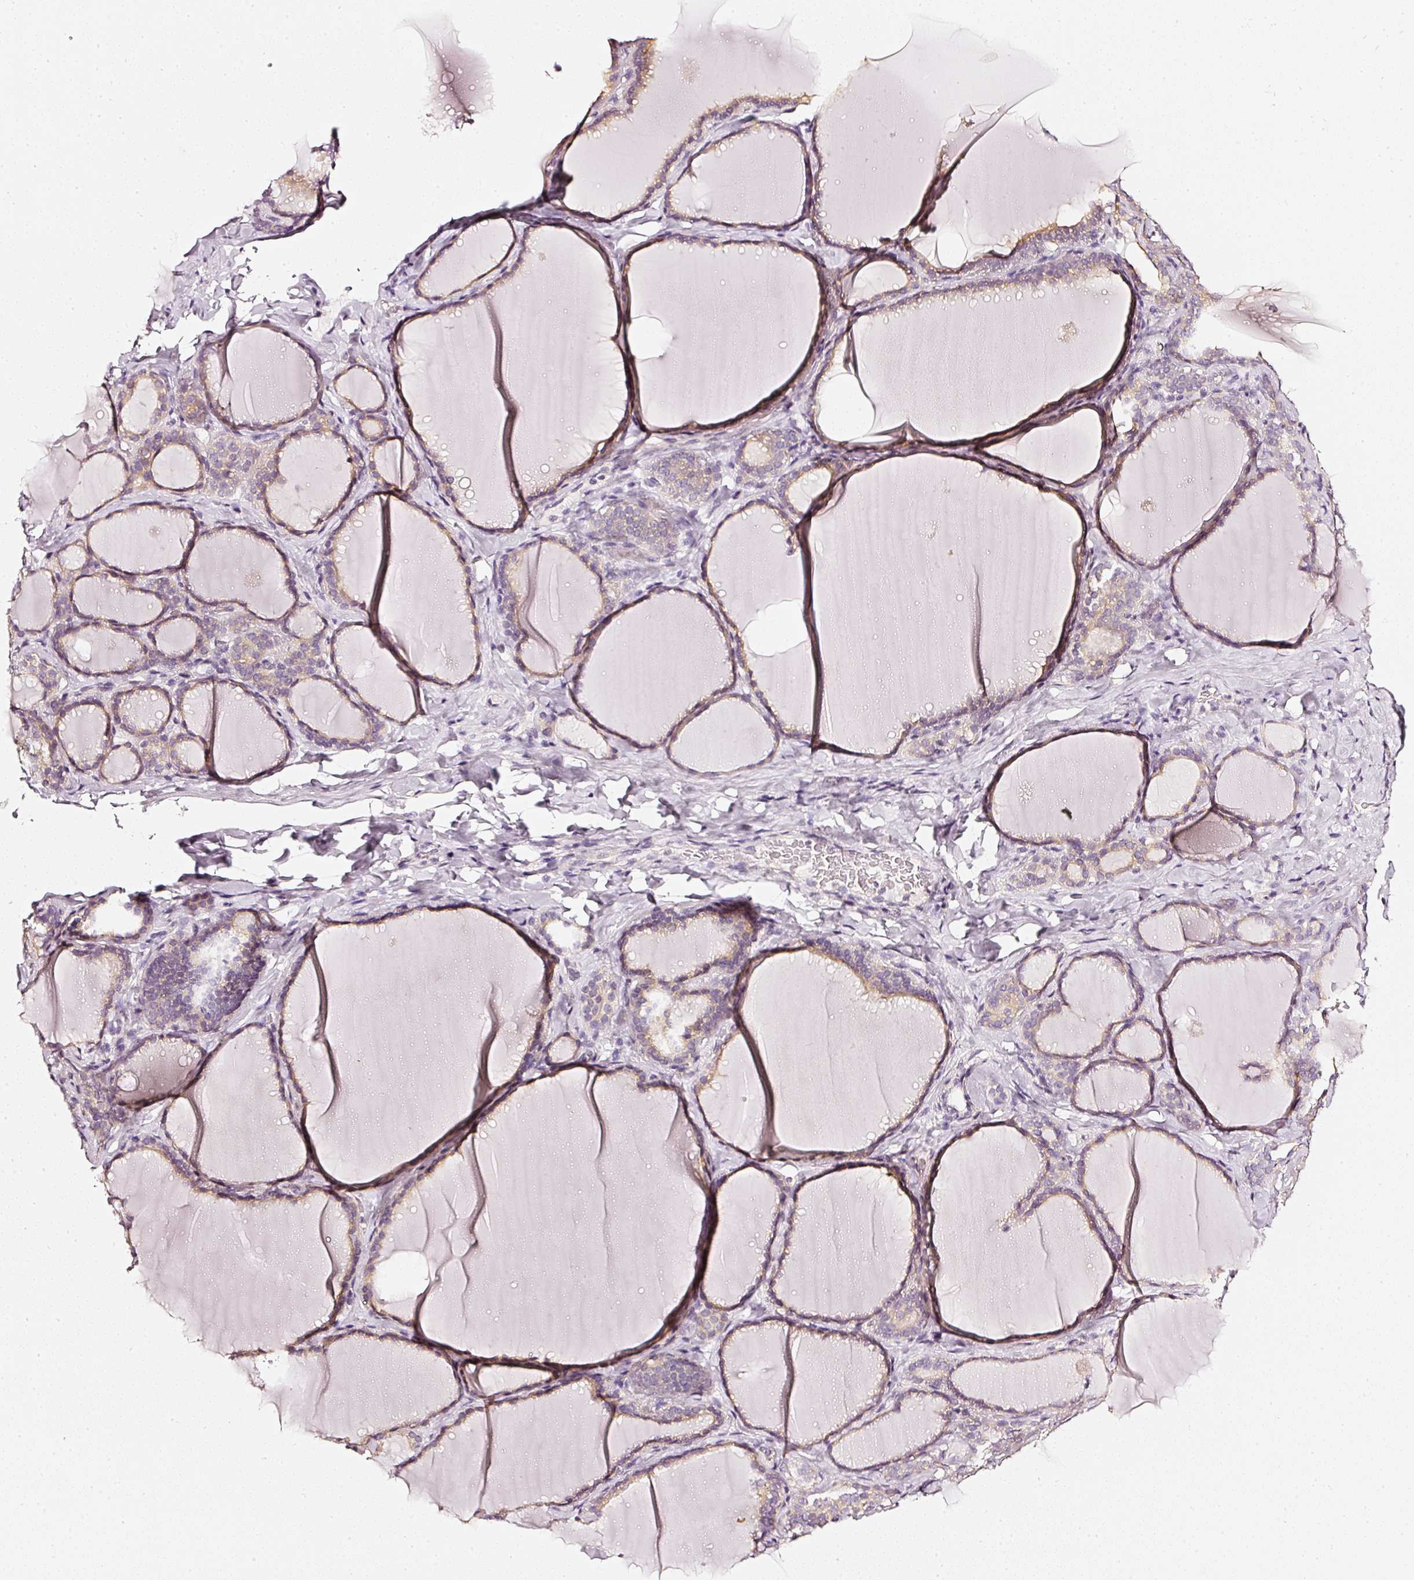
{"staining": {"intensity": "weak", "quantity": "25%-75%", "location": "cytoplasmic/membranous"}, "tissue": "thyroid gland", "cell_type": "Glandular cells", "image_type": "normal", "snomed": [{"axis": "morphology", "description": "Normal tissue, NOS"}, {"axis": "topography", "description": "Thyroid gland"}], "caption": "IHC photomicrograph of normal human thyroid gland stained for a protein (brown), which demonstrates low levels of weak cytoplasmic/membranous staining in about 25%-75% of glandular cells.", "gene": "CNP", "patient": {"sex": "female", "age": 31}}